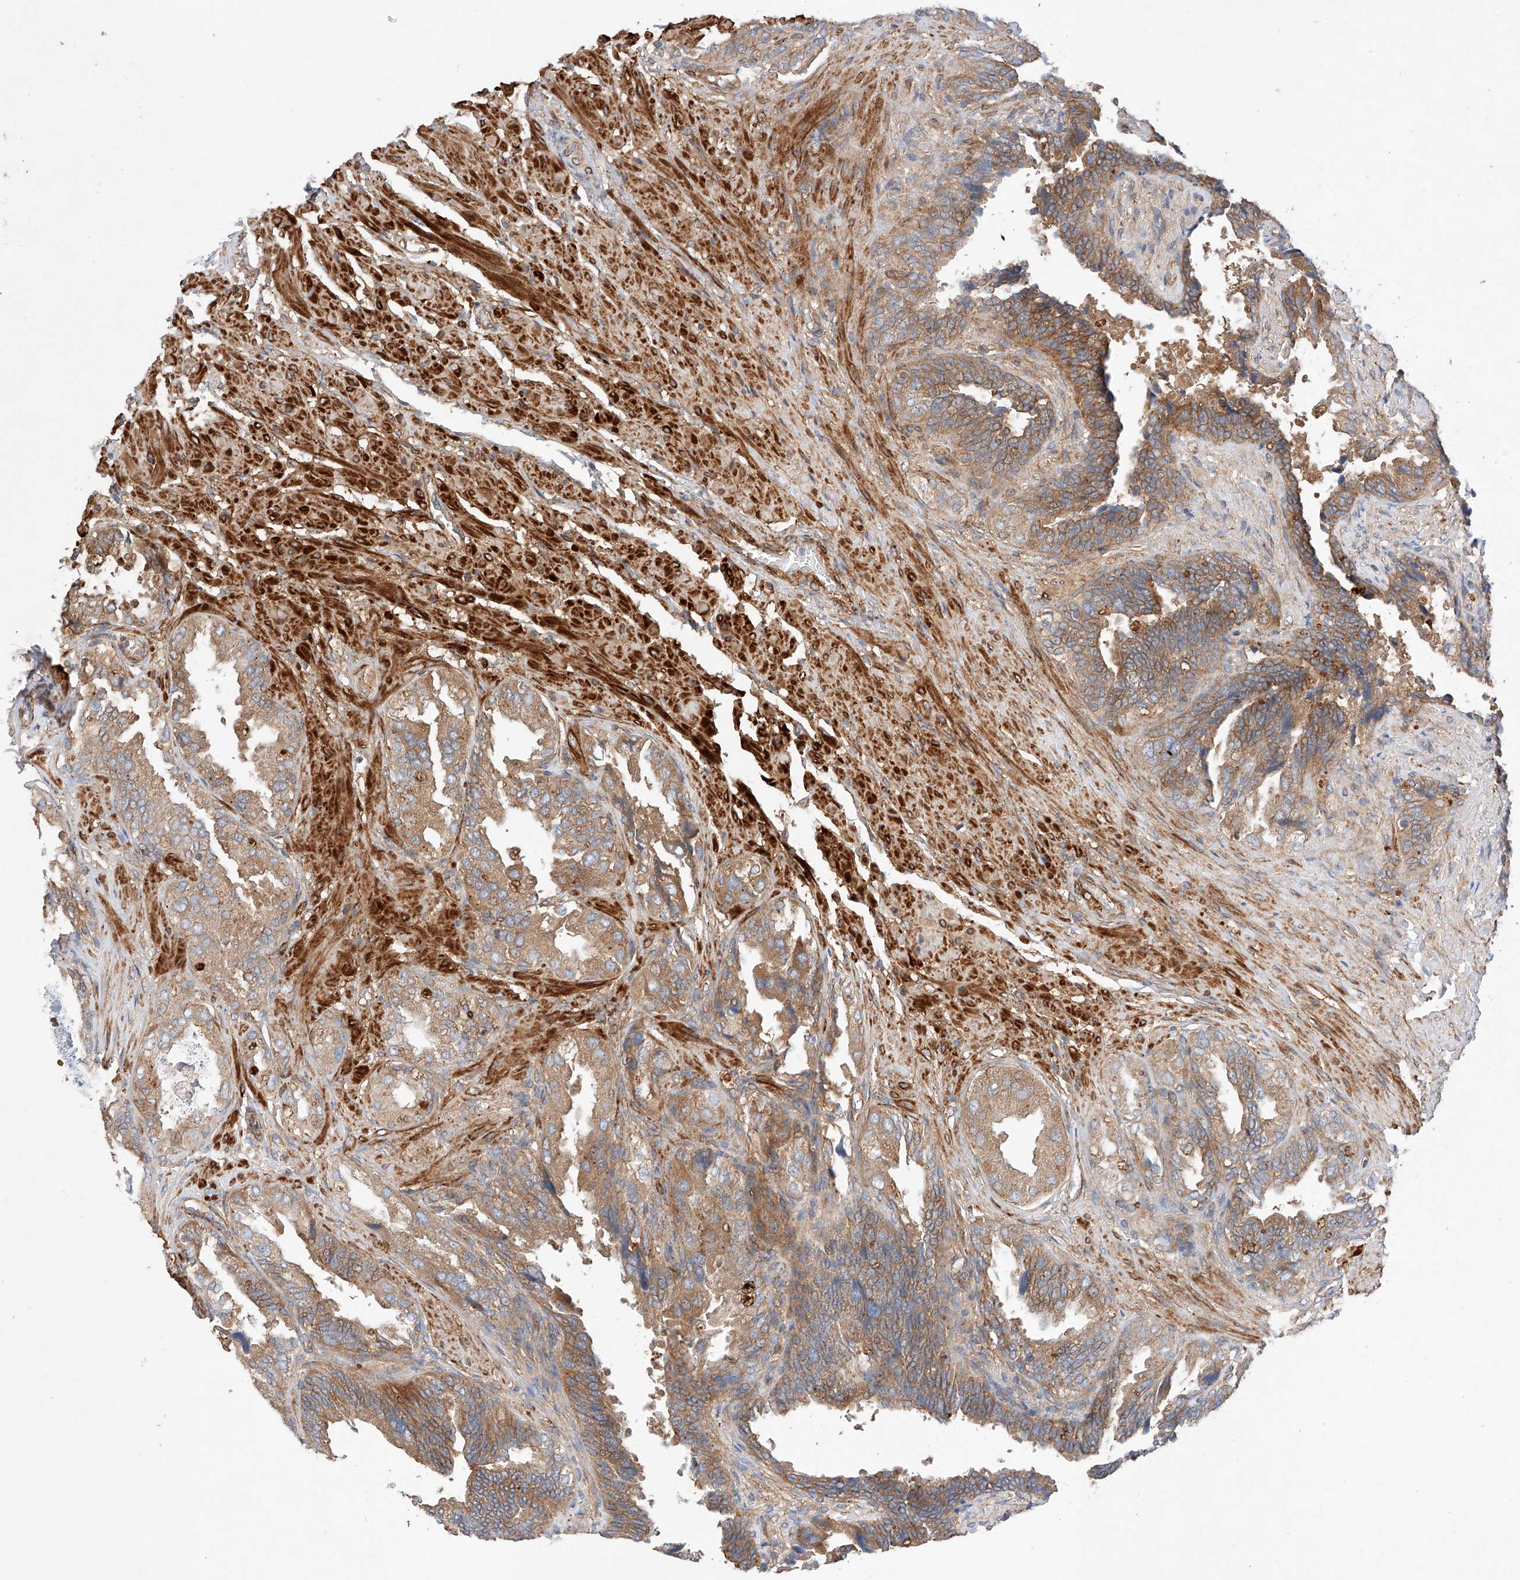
{"staining": {"intensity": "moderate", "quantity": ">75%", "location": "cytoplasmic/membranous"}, "tissue": "seminal vesicle", "cell_type": "Glandular cells", "image_type": "normal", "snomed": [{"axis": "morphology", "description": "Normal tissue, NOS"}, {"axis": "topography", "description": "Seminal veicle"}, {"axis": "topography", "description": "Peripheral nerve tissue"}], "caption": "Protein staining of benign seminal vesicle displays moderate cytoplasmic/membranous staining in about >75% of glandular cells. Using DAB (brown) and hematoxylin (blue) stains, captured at high magnification using brightfield microscopy.", "gene": "RAB23", "patient": {"sex": "male", "age": 63}}